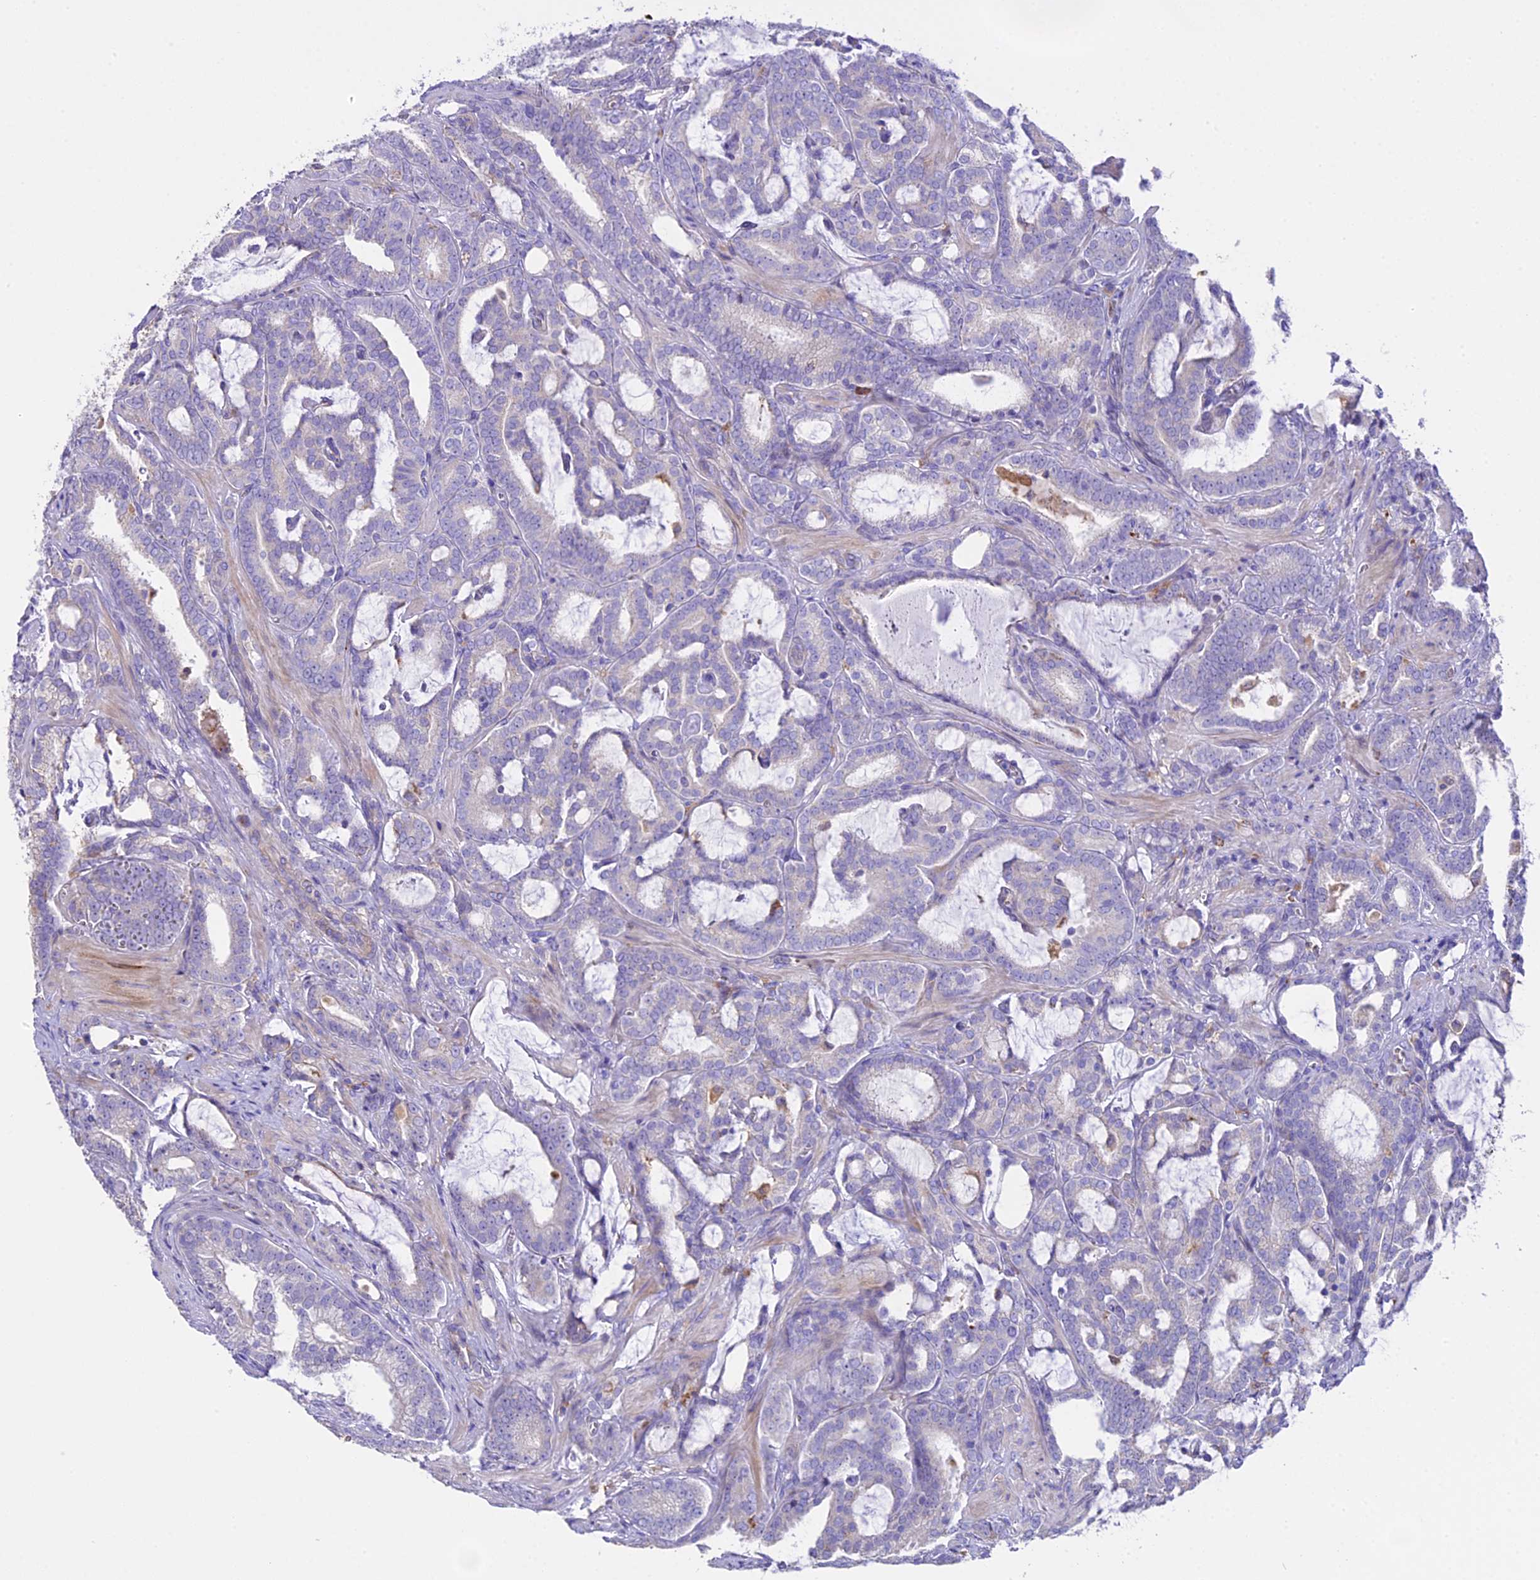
{"staining": {"intensity": "negative", "quantity": "none", "location": "none"}, "tissue": "prostate cancer", "cell_type": "Tumor cells", "image_type": "cancer", "snomed": [{"axis": "morphology", "description": "Adenocarcinoma, High grade"}, {"axis": "topography", "description": "Prostate and seminal vesicle, NOS"}], "caption": "Prostate cancer was stained to show a protein in brown. There is no significant staining in tumor cells.", "gene": "NOD2", "patient": {"sex": "male", "age": 67}}